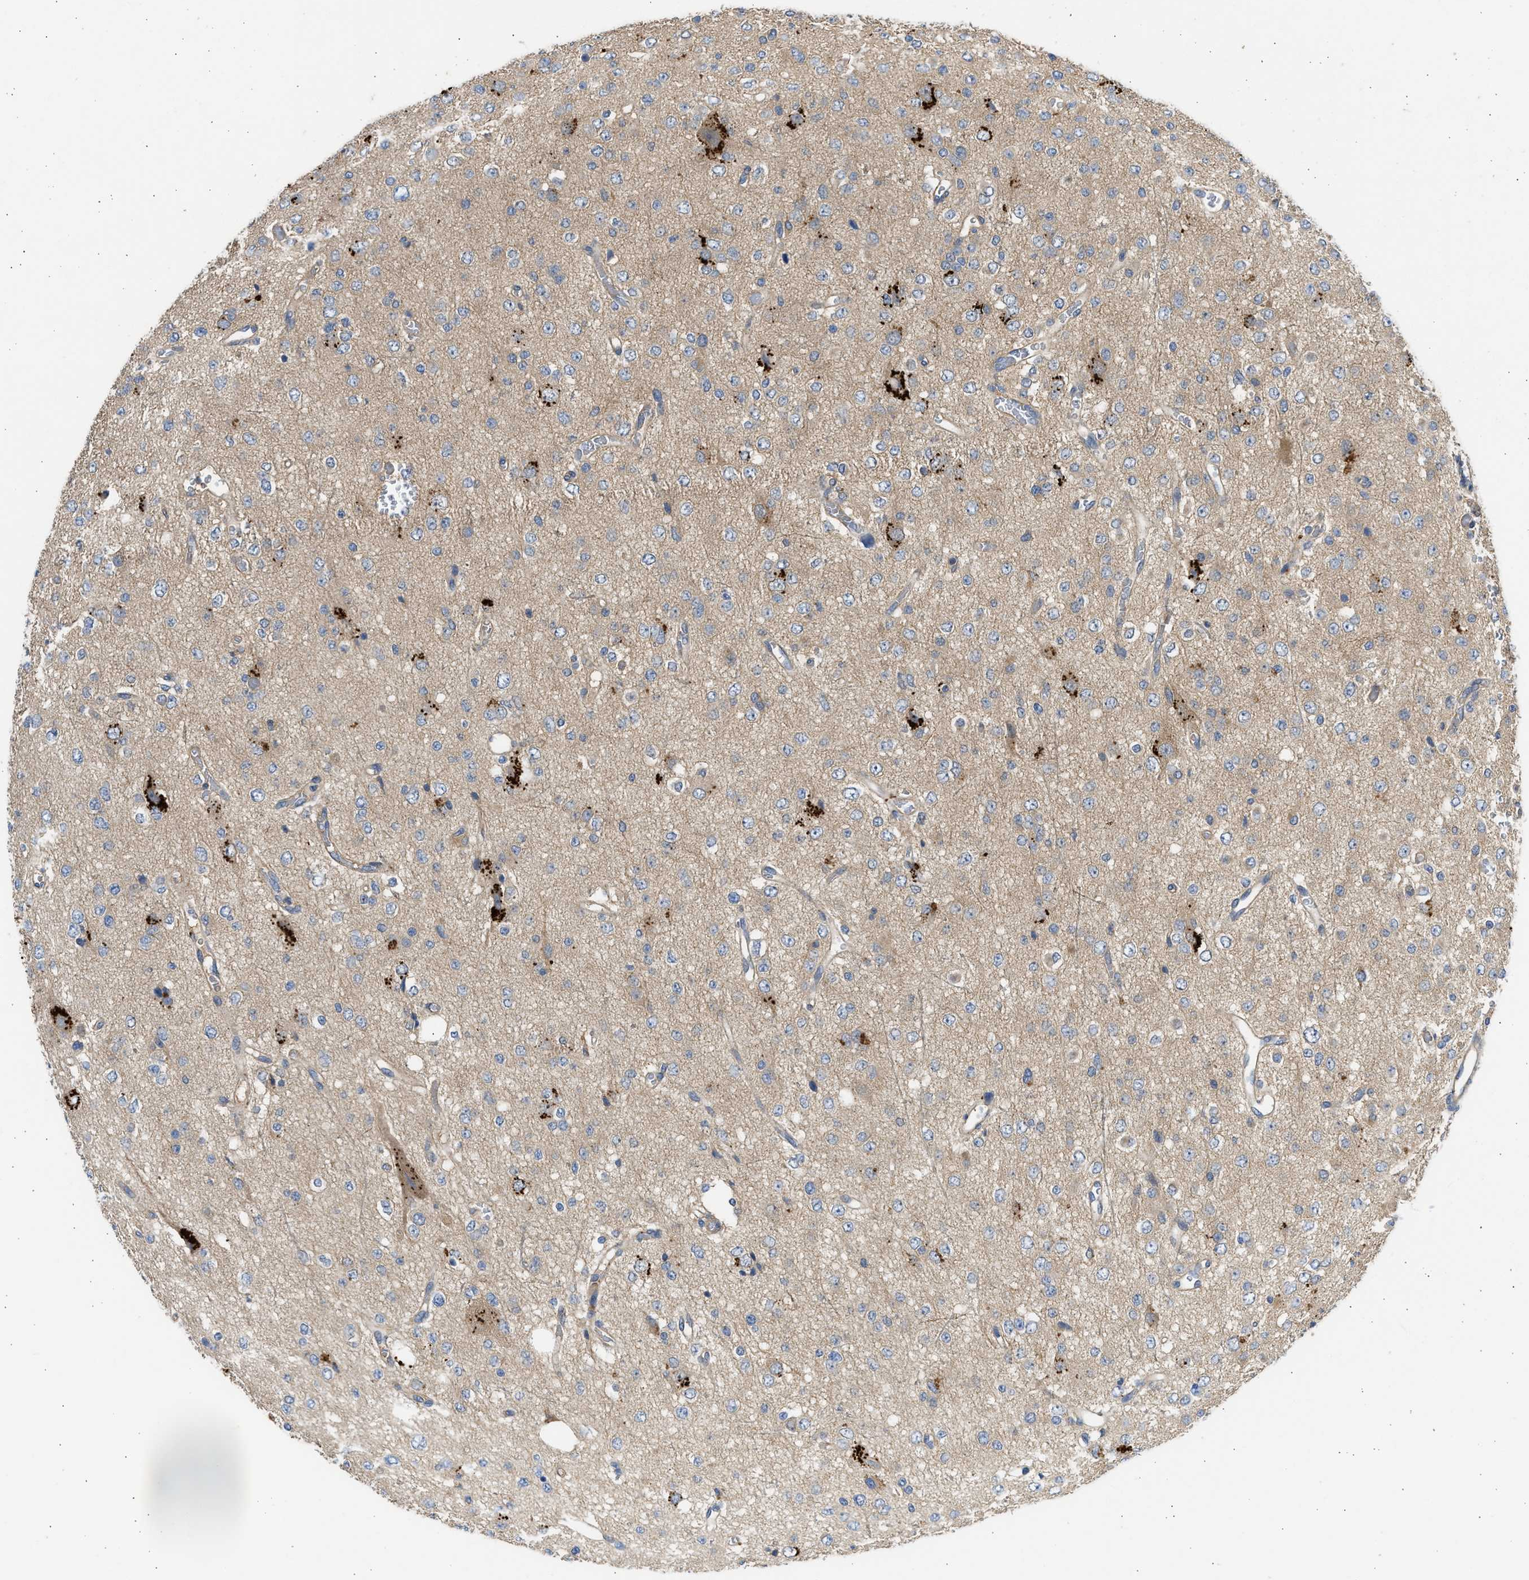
{"staining": {"intensity": "weak", "quantity": "<25%", "location": "cytoplasmic/membranous"}, "tissue": "glioma", "cell_type": "Tumor cells", "image_type": "cancer", "snomed": [{"axis": "morphology", "description": "Glioma, malignant, Low grade"}, {"axis": "topography", "description": "Brain"}], "caption": "The immunohistochemistry image has no significant staining in tumor cells of malignant glioma (low-grade) tissue.", "gene": "CSRNP2", "patient": {"sex": "male", "age": 38}}